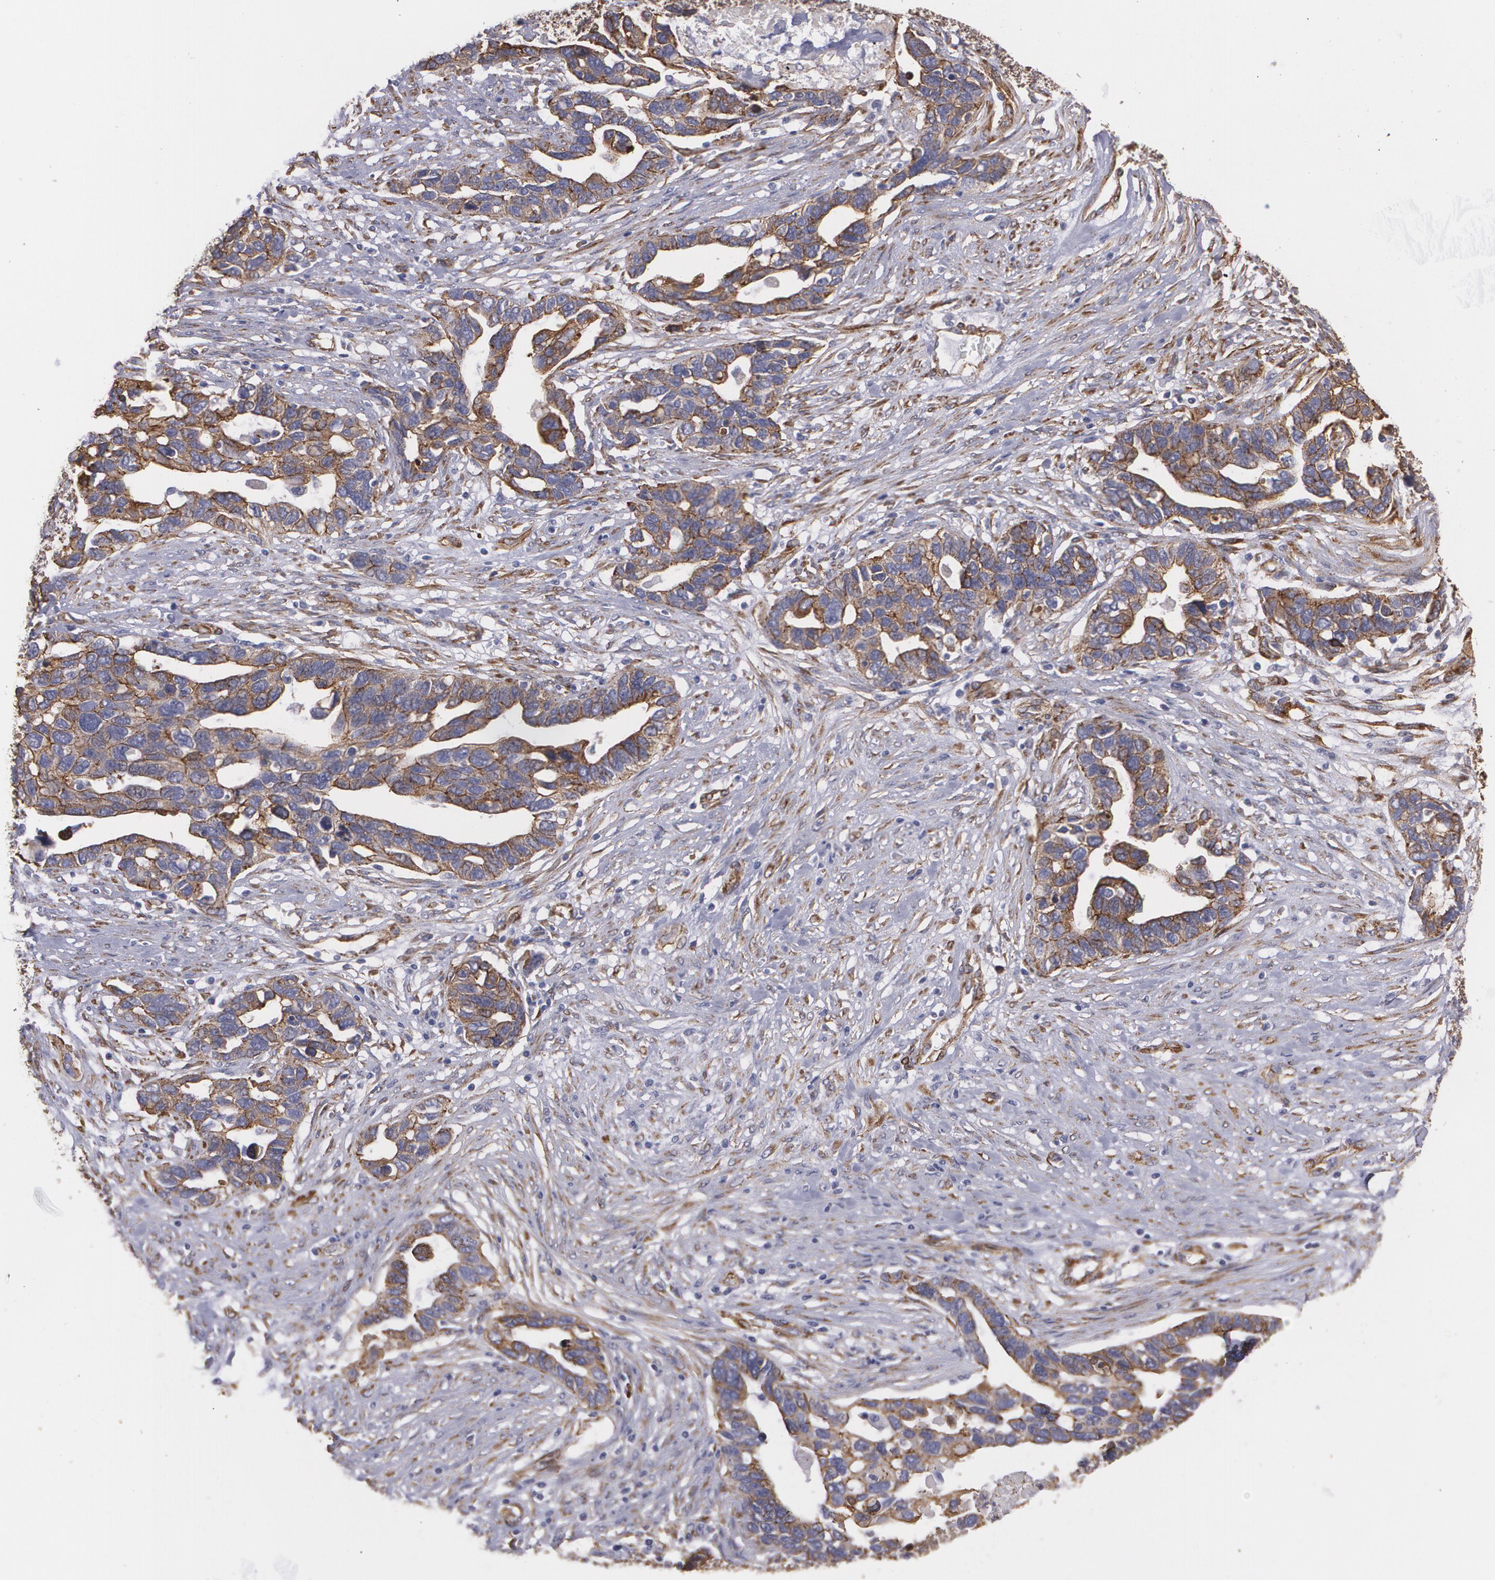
{"staining": {"intensity": "strong", "quantity": ">75%", "location": "cytoplasmic/membranous"}, "tissue": "ovarian cancer", "cell_type": "Tumor cells", "image_type": "cancer", "snomed": [{"axis": "morphology", "description": "Cystadenocarcinoma, serous, NOS"}, {"axis": "topography", "description": "Ovary"}], "caption": "About >75% of tumor cells in ovarian serous cystadenocarcinoma display strong cytoplasmic/membranous protein staining as visualized by brown immunohistochemical staining.", "gene": "TJP1", "patient": {"sex": "female", "age": 54}}